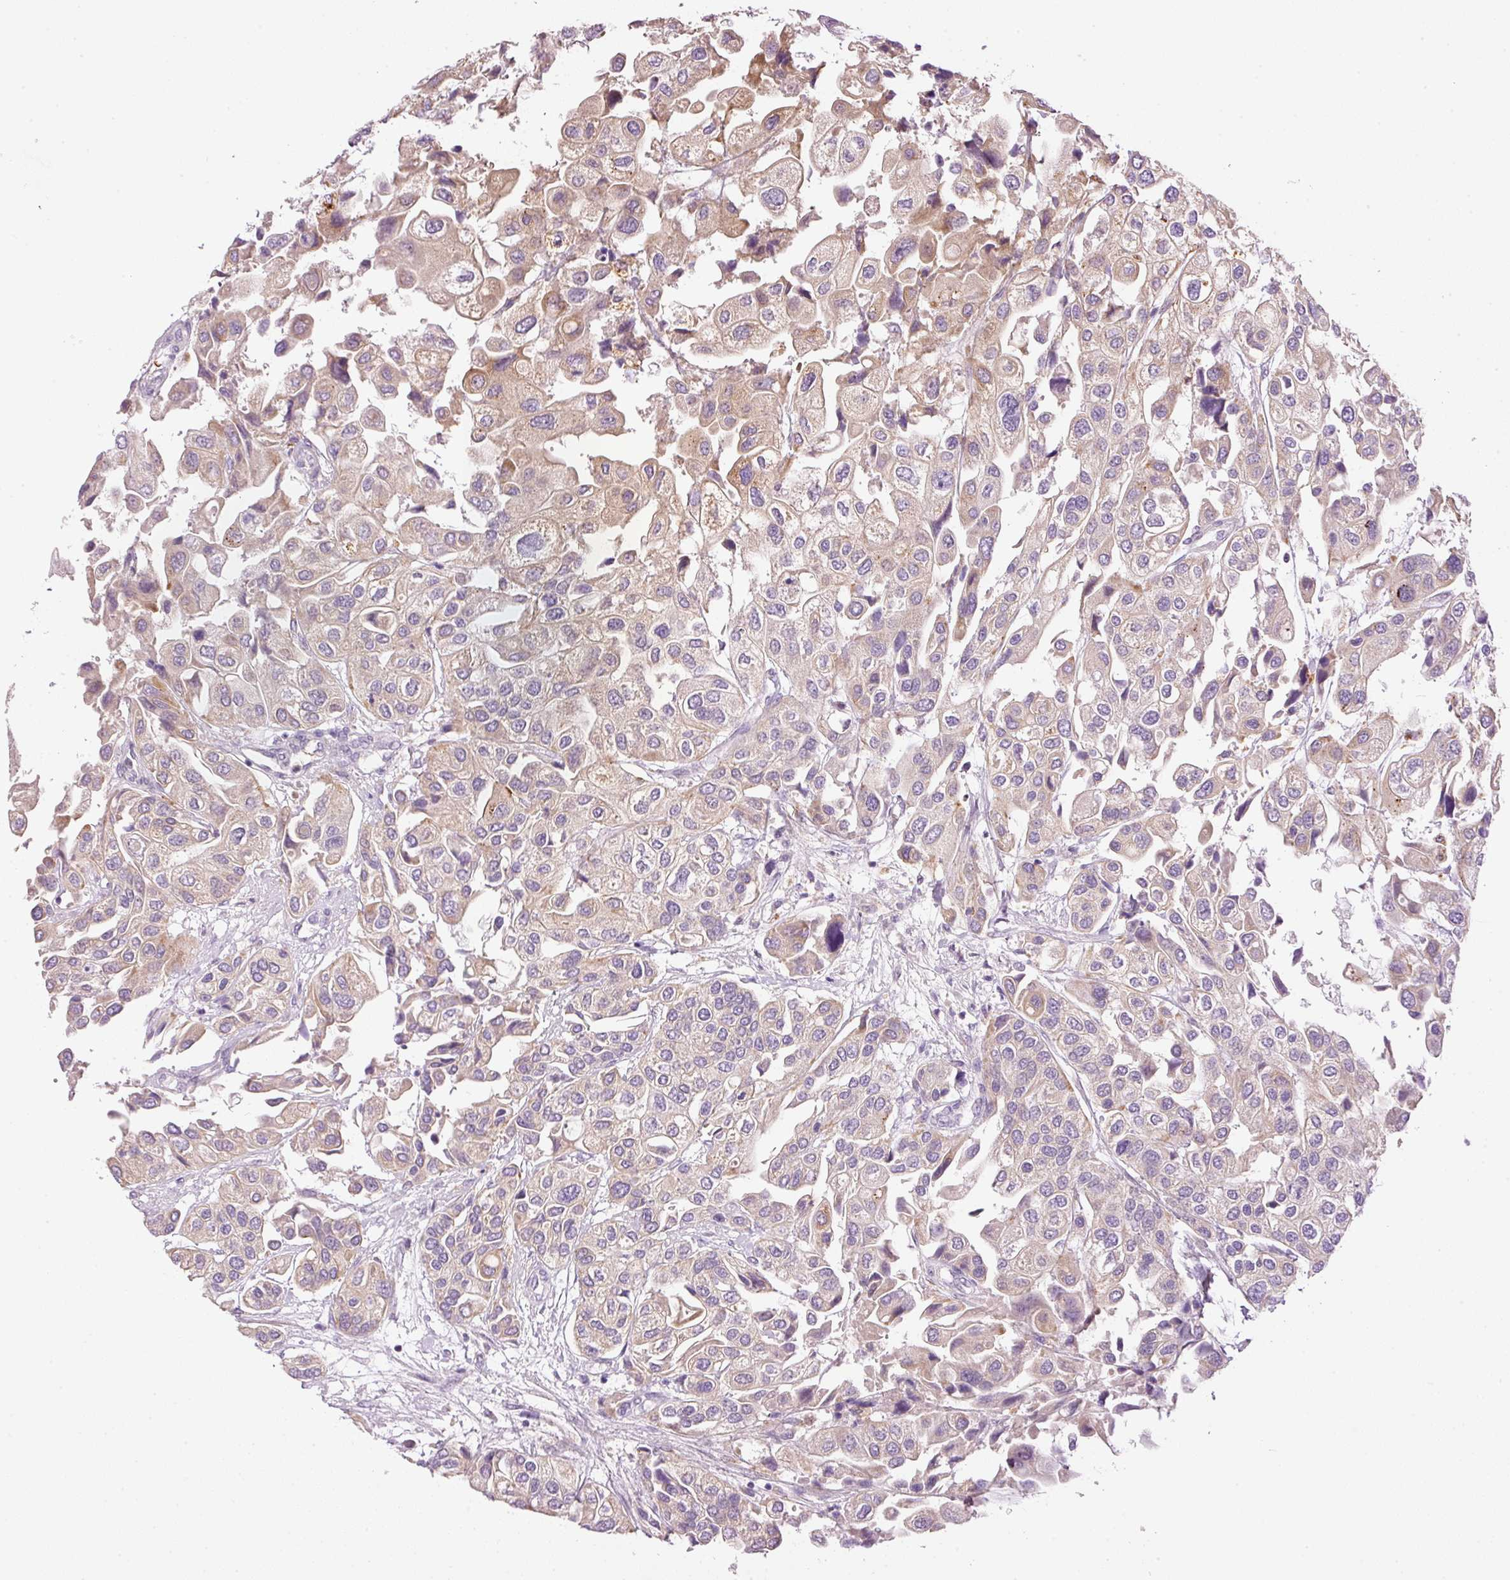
{"staining": {"intensity": "weak", "quantity": "25%-75%", "location": "cytoplasmic/membranous"}, "tissue": "urothelial cancer", "cell_type": "Tumor cells", "image_type": "cancer", "snomed": [{"axis": "morphology", "description": "Urothelial carcinoma, High grade"}, {"axis": "topography", "description": "Urinary bladder"}], "caption": "High-grade urothelial carcinoma tissue reveals weak cytoplasmic/membranous expression in about 25%-75% of tumor cells", "gene": "ZNF639", "patient": {"sex": "female", "age": 64}}